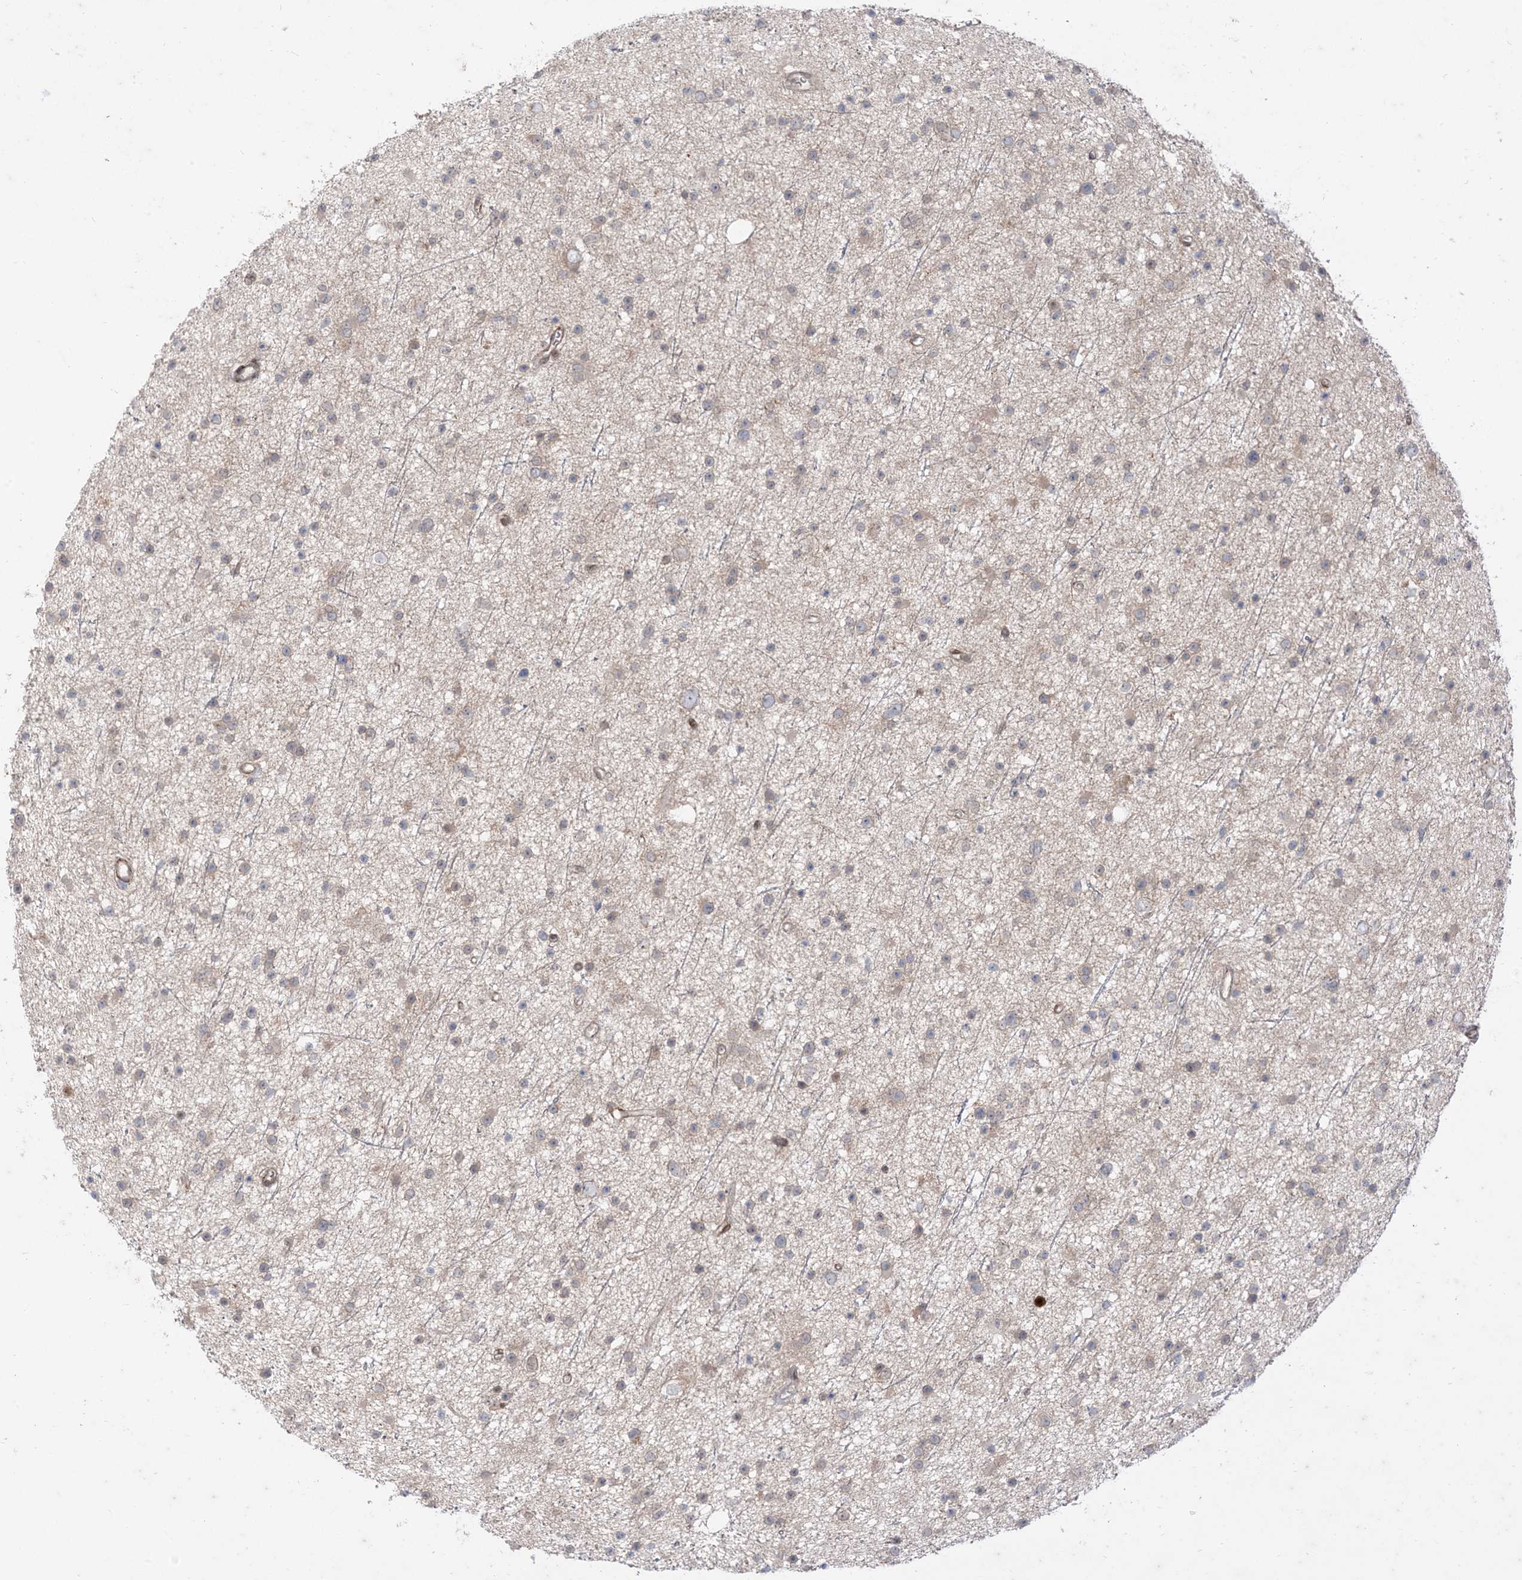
{"staining": {"intensity": "negative", "quantity": "none", "location": "none"}, "tissue": "glioma", "cell_type": "Tumor cells", "image_type": "cancer", "snomed": [{"axis": "morphology", "description": "Glioma, malignant, Low grade"}, {"axis": "topography", "description": "Cerebral cortex"}], "caption": "Histopathology image shows no protein expression in tumor cells of glioma tissue. (Immunohistochemistry, brightfield microscopy, high magnification).", "gene": "RIN1", "patient": {"sex": "female", "age": 39}}